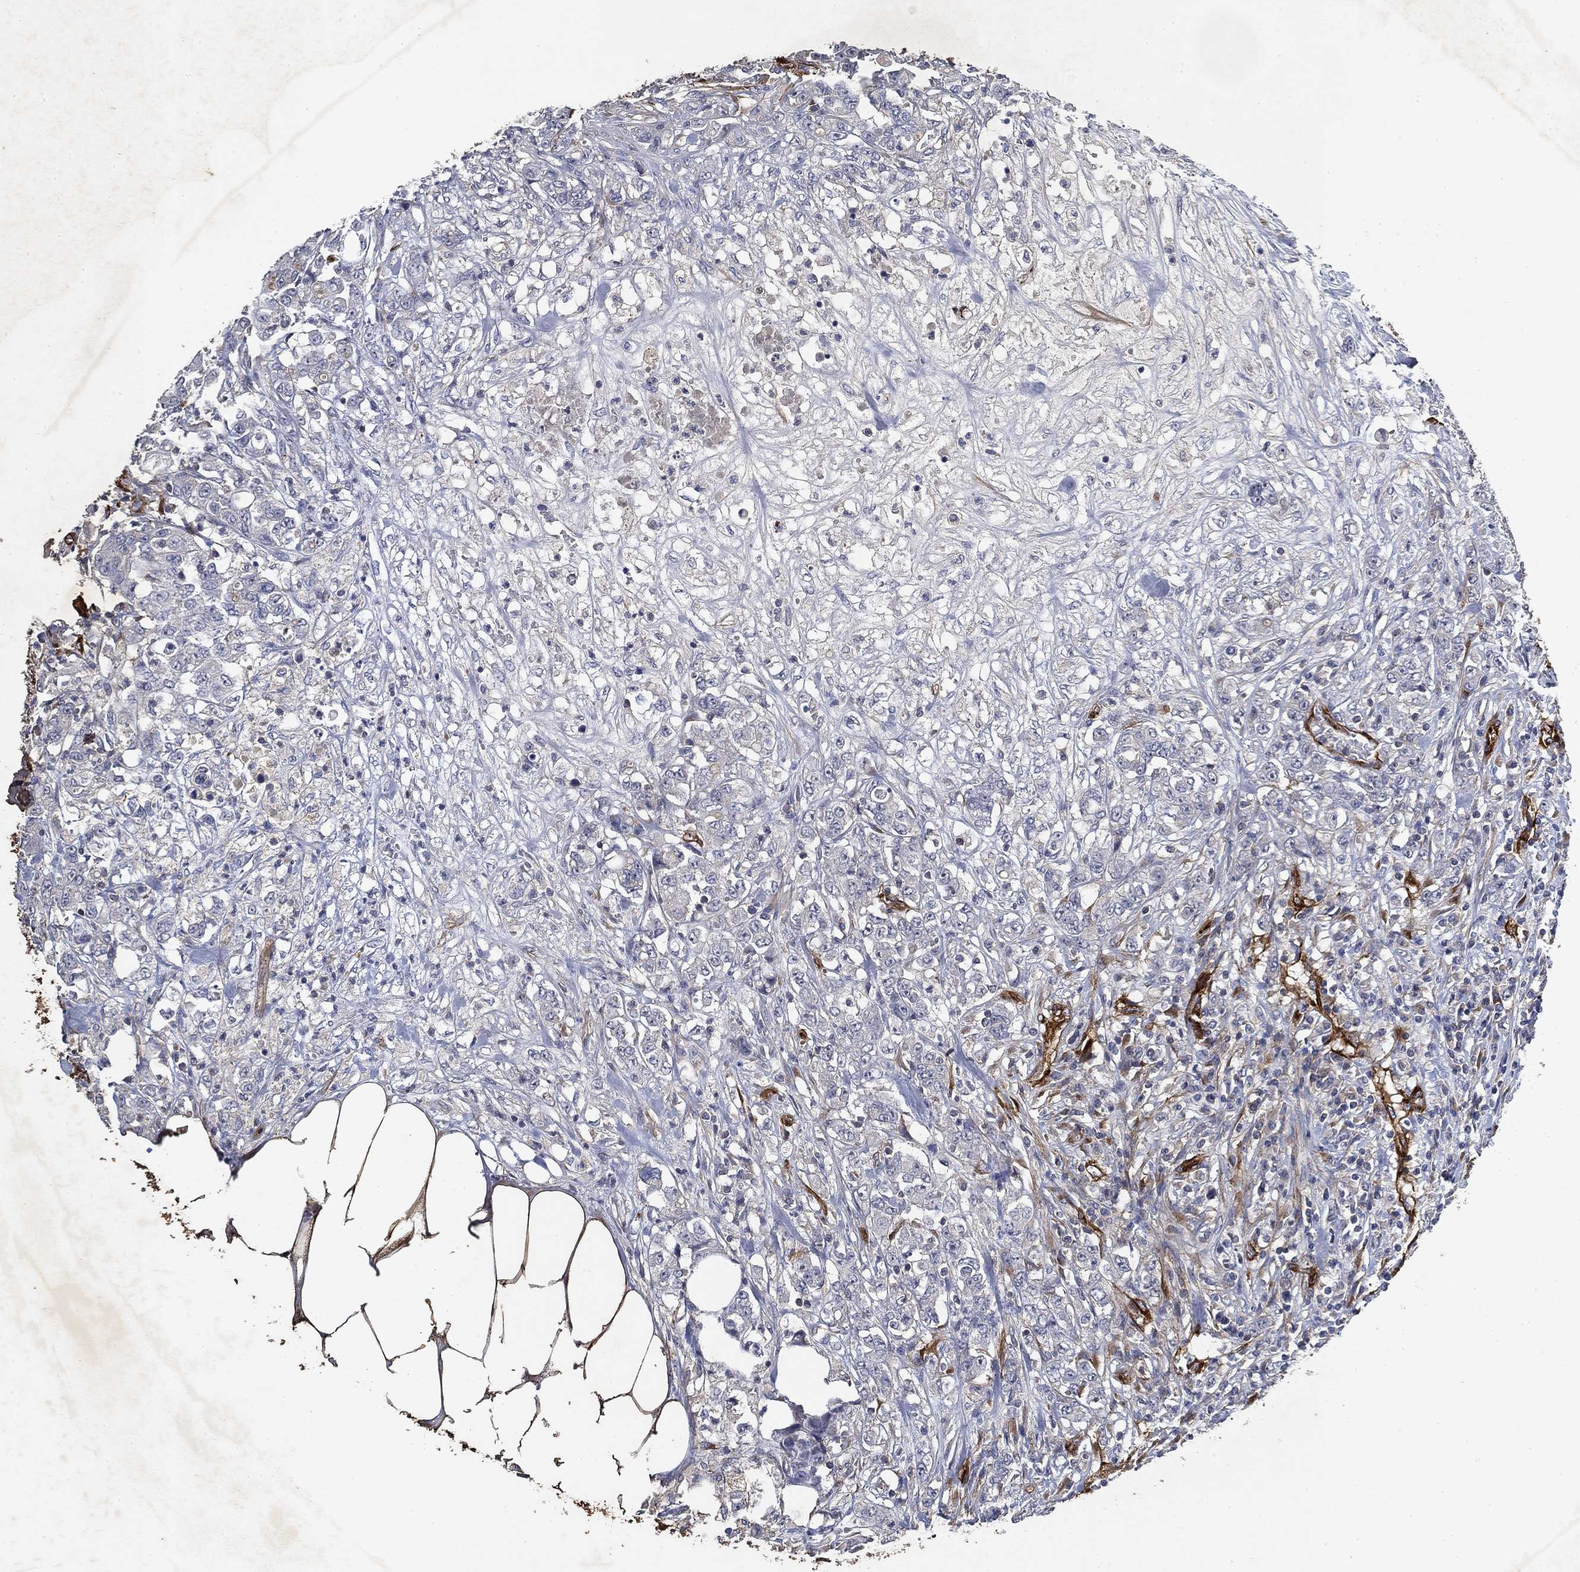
{"staining": {"intensity": "moderate", "quantity": "<25%", "location": "cytoplasmic/membranous"}, "tissue": "colorectal cancer", "cell_type": "Tumor cells", "image_type": "cancer", "snomed": [{"axis": "morphology", "description": "Adenocarcinoma, NOS"}, {"axis": "topography", "description": "Colon"}], "caption": "Immunohistochemistry image of neoplastic tissue: colorectal cancer stained using immunohistochemistry (IHC) displays low levels of moderate protein expression localized specifically in the cytoplasmic/membranous of tumor cells, appearing as a cytoplasmic/membranous brown color.", "gene": "COL4A2", "patient": {"sex": "female", "age": 48}}